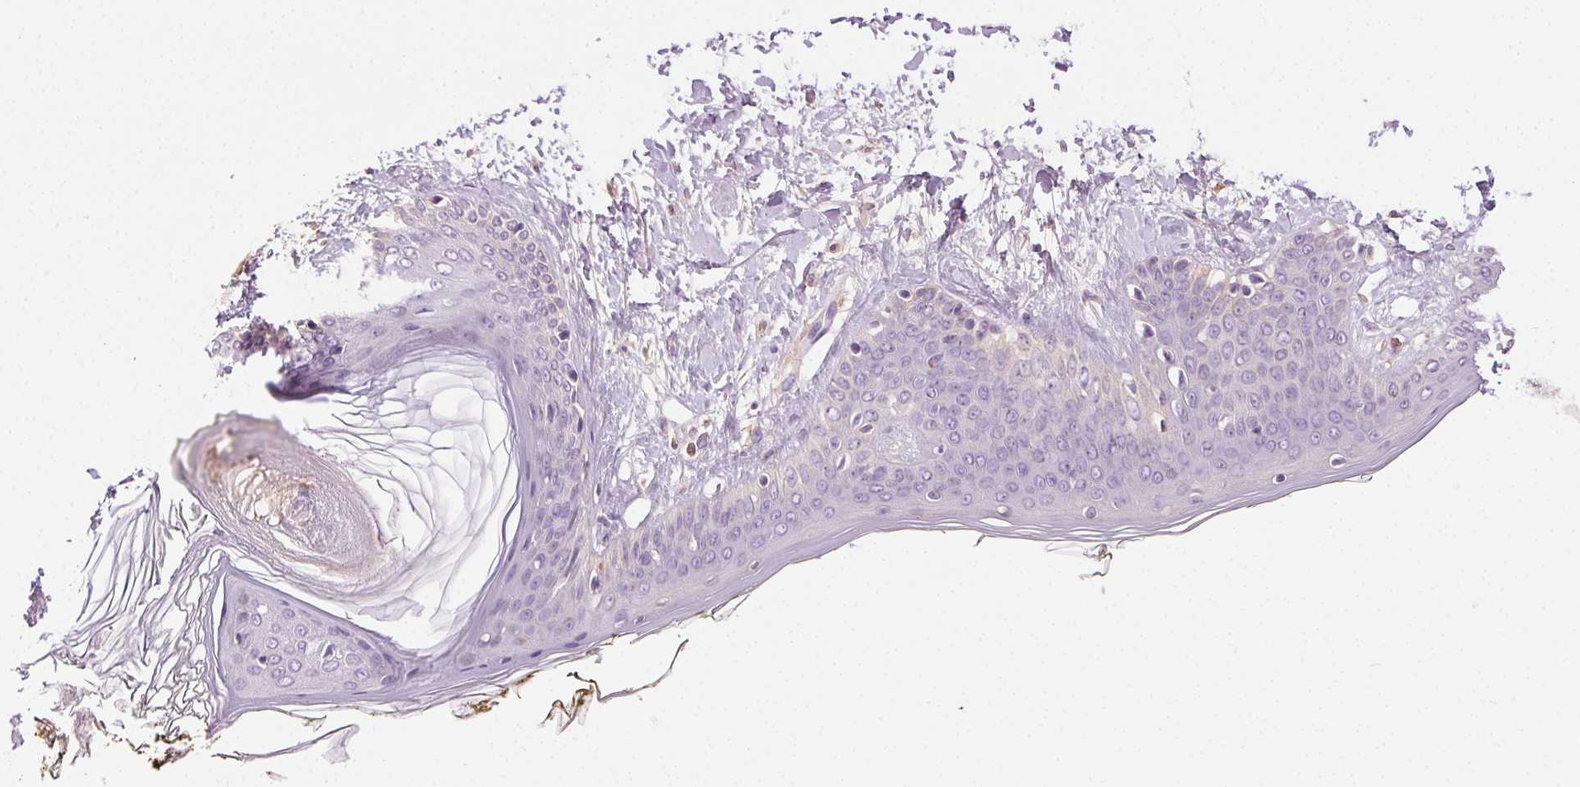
{"staining": {"intensity": "weak", "quantity": "<25%", "location": "cytoplasmic/membranous"}, "tissue": "skin", "cell_type": "Fibroblasts", "image_type": "normal", "snomed": [{"axis": "morphology", "description": "Normal tissue, NOS"}, {"axis": "topography", "description": "Skin"}], "caption": "Skin stained for a protein using IHC shows no positivity fibroblasts.", "gene": "BPIFB2", "patient": {"sex": "female", "age": 34}}